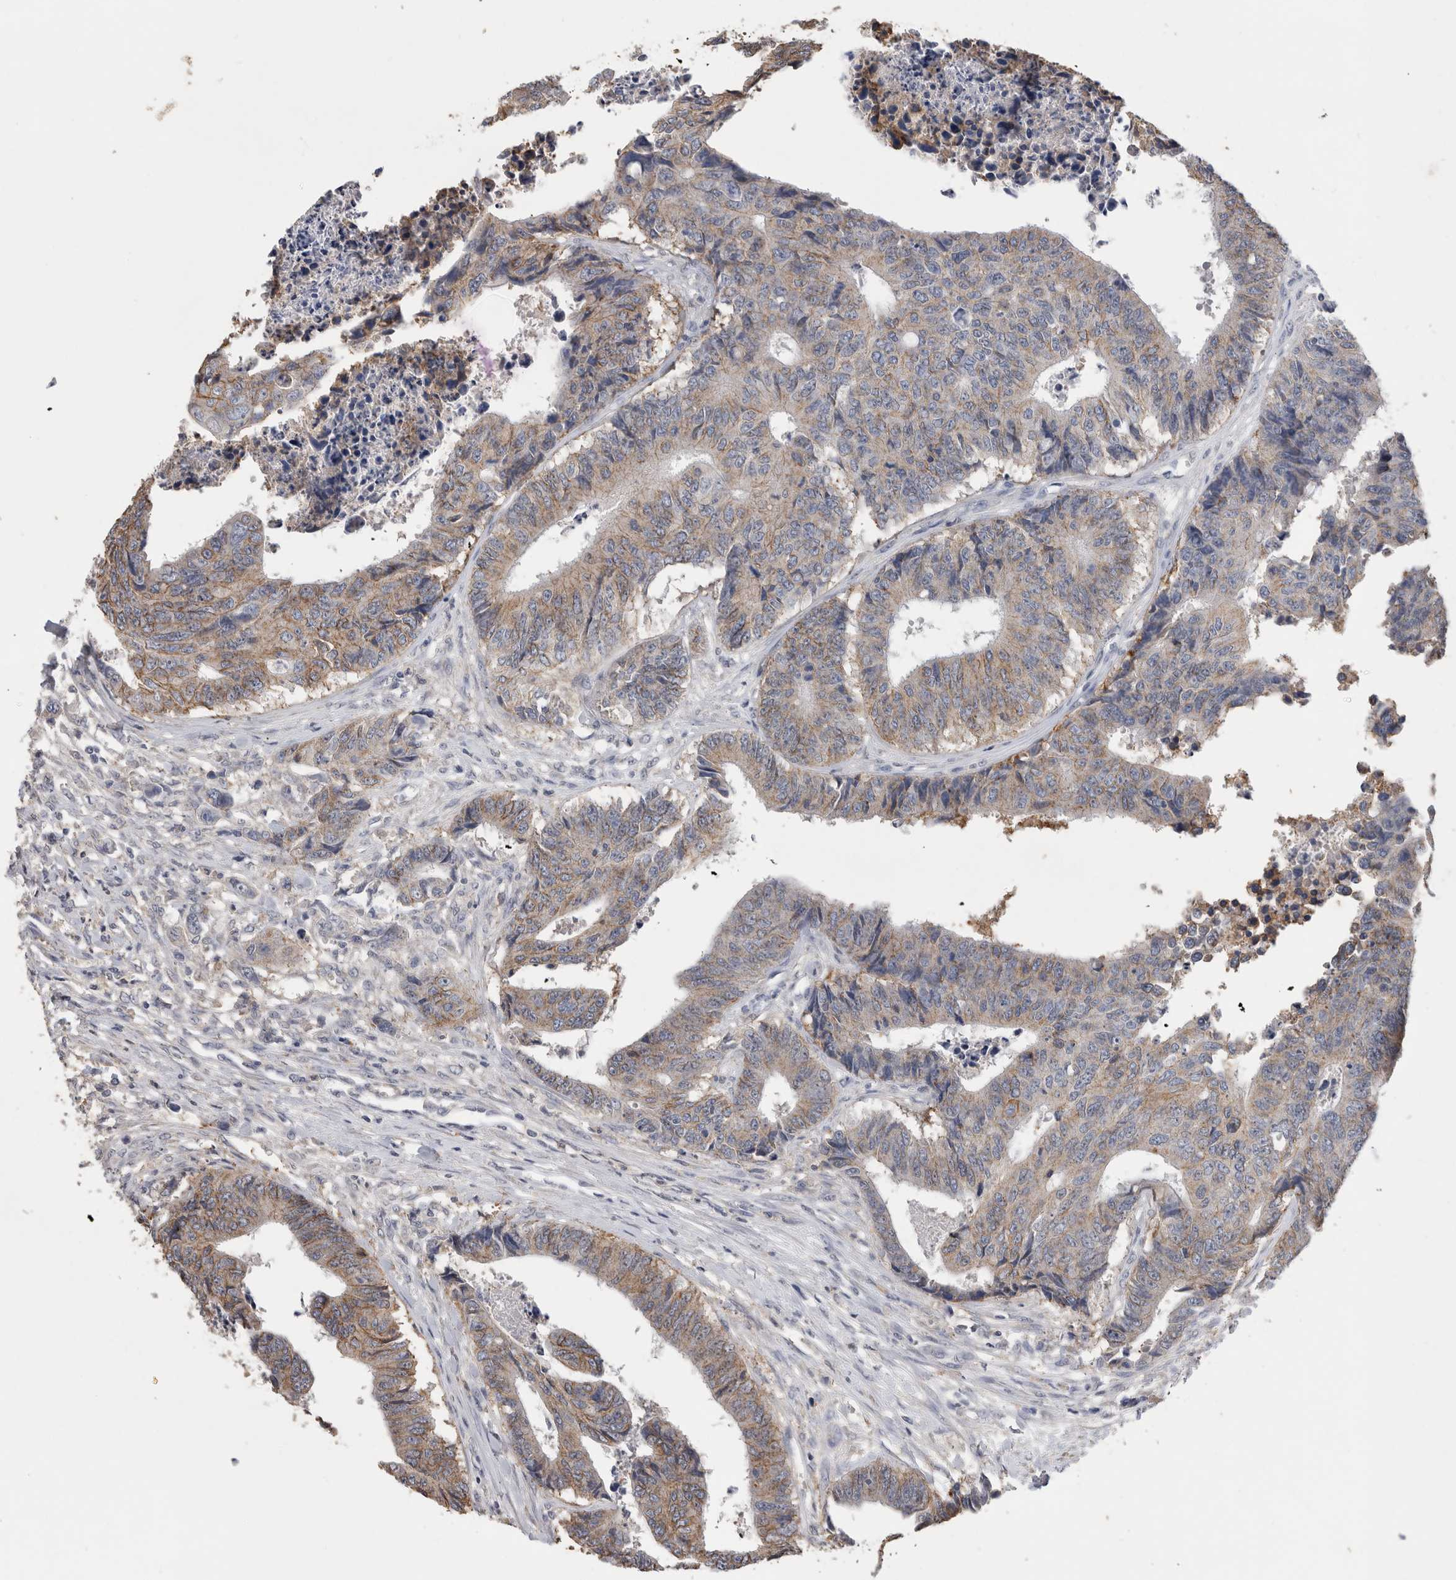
{"staining": {"intensity": "moderate", "quantity": "25%-75%", "location": "cytoplasmic/membranous"}, "tissue": "colorectal cancer", "cell_type": "Tumor cells", "image_type": "cancer", "snomed": [{"axis": "morphology", "description": "Adenocarcinoma, NOS"}, {"axis": "topography", "description": "Rectum"}], "caption": "Immunohistochemistry (DAB) staining of human adenocarcinoma (colorectal) exhibits moderate cytoplasmic/membranous protein expression in about 25%-75% of tumor cells. The protein is shown in brown color, while the nuclei are stained blue.", "gene": "CNTFR", "patient": {"sex": "male", "age": 84}}